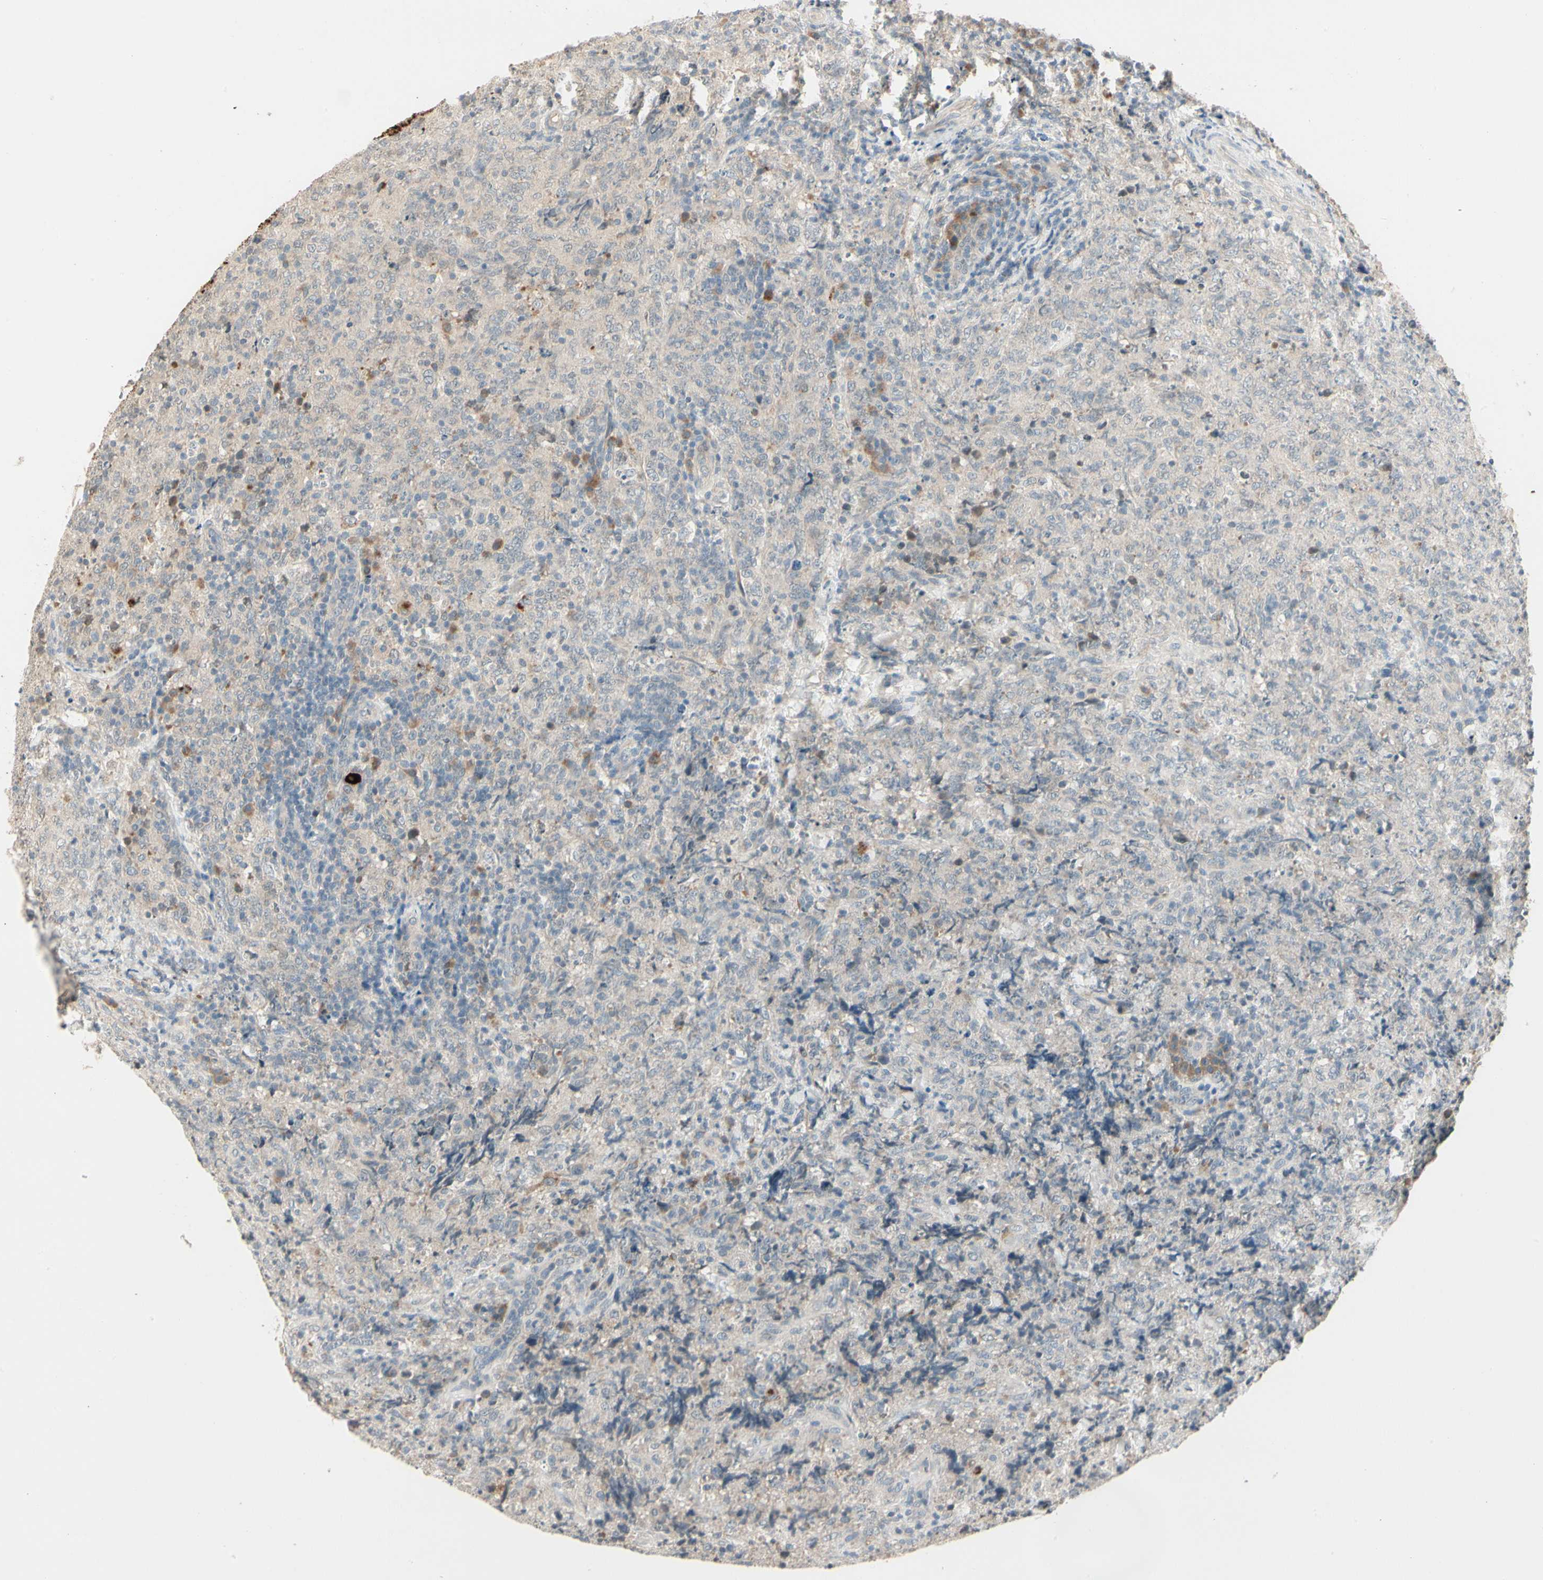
{"staining": {"intensity": "weak", "quantity": "<25%", "location": "cytoplasmic/membranous"}, "tissue": "lymphoma", "cell_type": "Tumor cells", "image_type": "cancer", "snomed": [{"axis": "morphology", "description": "Malignant lymphoma, non-Hodgkin's type, High grade"}, {"axis": "topography", "description": "Tonsil"}], "caption": "Immunohistochemical staining of lymphoma demonstrates no significant expression in tumor cells.", "gene": "SKIL", "patient": {"sex": "female", "age": 36}}